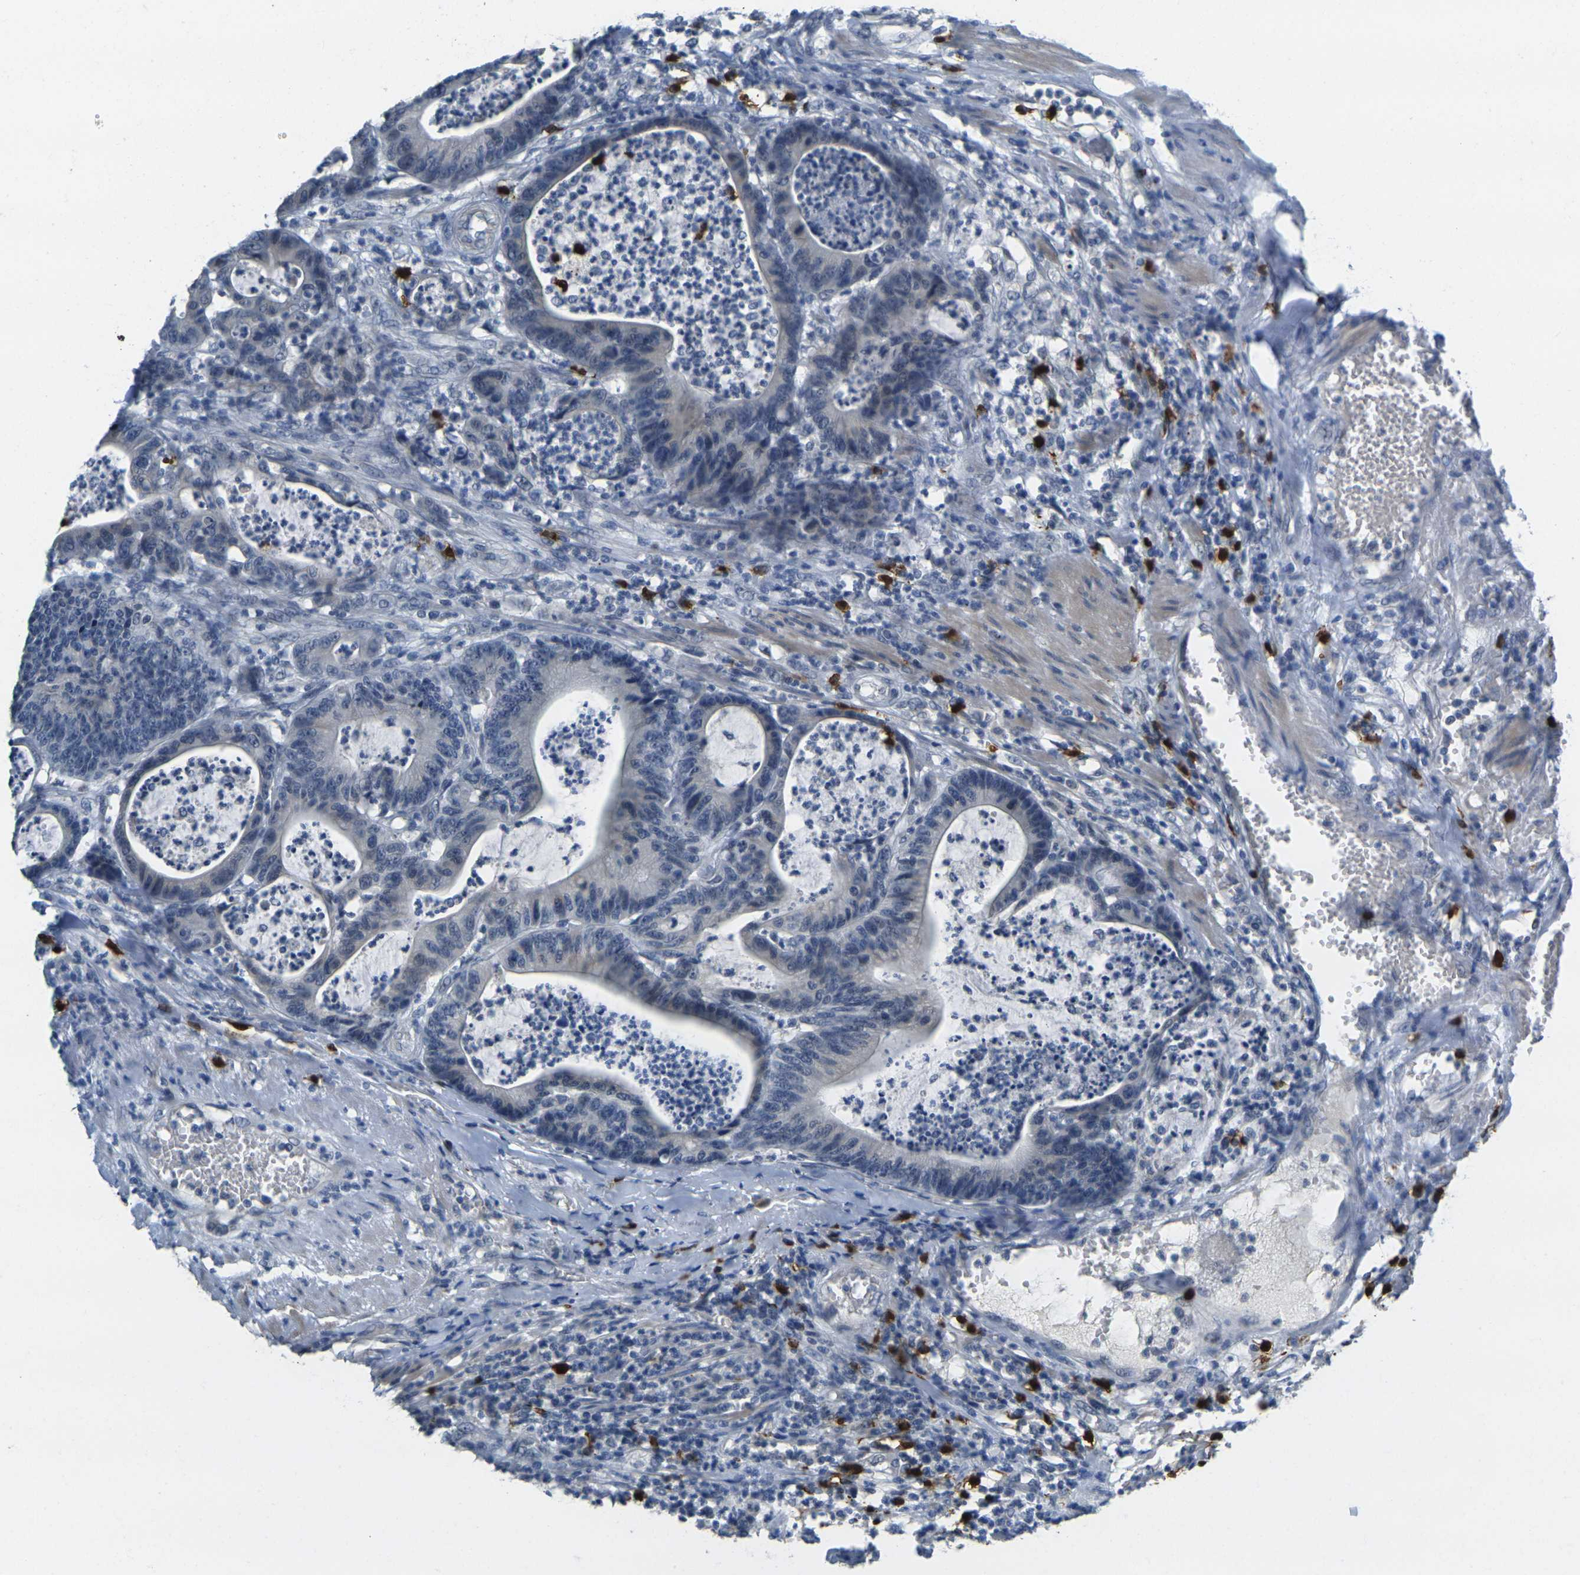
{"staining": {"intensity": "negative", "quantity": "none", "location": "none"}, "tissue": "colorectal cancer", "cell_type": "Tumor cells", "image_type": "cancer", "snomed": [{"axis": "morphology", "description": "Adenocarcinoma, NOS"}, {"axis": "topography", "description": "Colon"}], "caption": "A high-resolution histopathology image shows IHC staining of colorectal cancer (adenocarcinoma), which exhibits no significant expression in tumor cells.", "gene": "GPR15", "patient": {"sex": "female", "age": 84}}